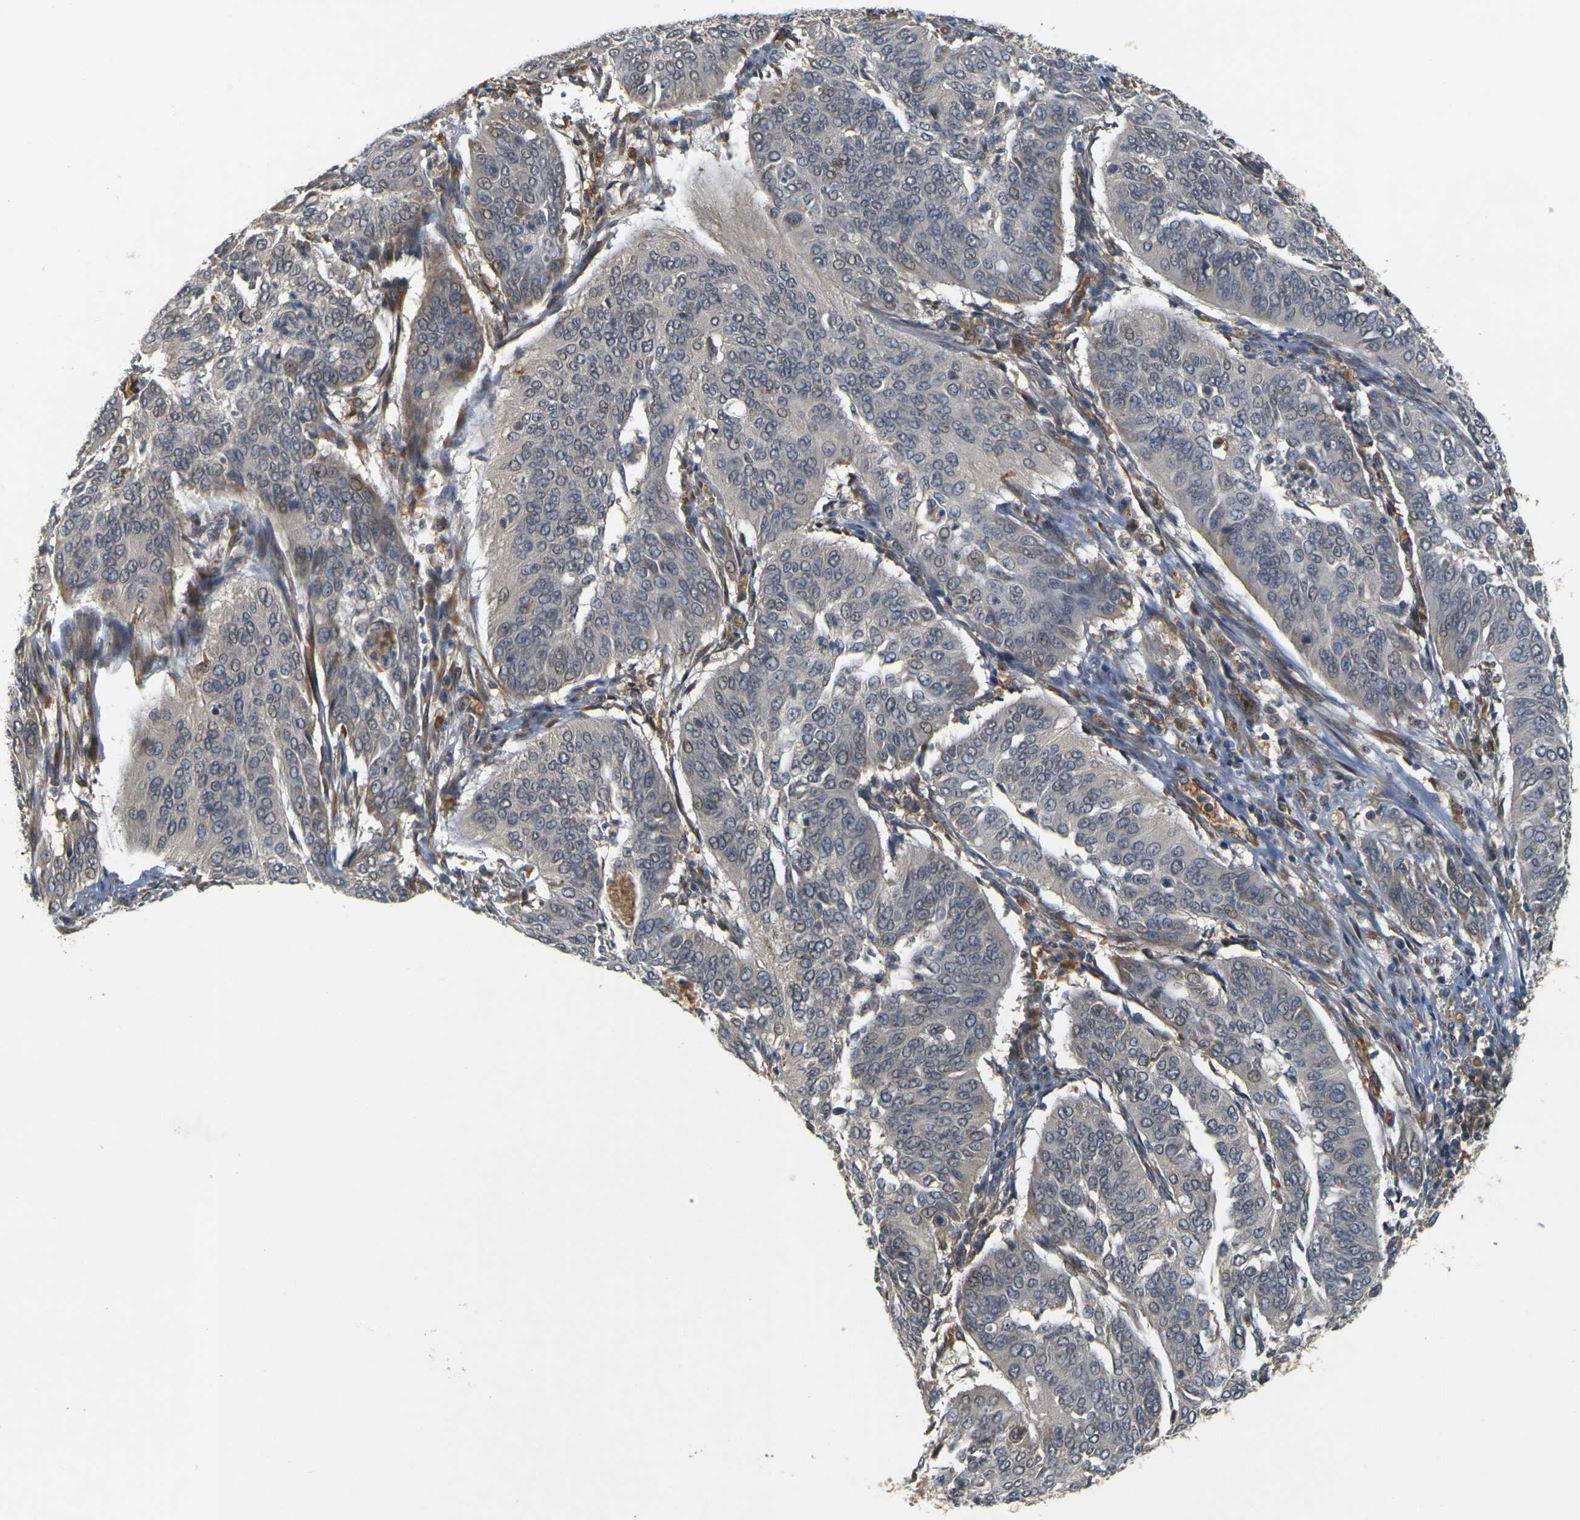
{"staining": {"intensity": "negative", "quantity": "none", "location": "none"}, "tissue": "cervical cancer", "cell_type": "Tumor cells", "image_type": "cancer", "snomed": [{"axis": "morphology", "description": "Normal tissue, NOS"}, {"axis": "morphology", "description": "Squamous cell carcinoma, NOS"}, {"axis": "topography", "description": "Cervix"}], "caption": "This is an IHC micrograph of cervical cancer (squamous cell carcinoma). There is no staining in tumor cells.", "gene": "MEGF9", "patient": {"sex": "female", "age": 39}}